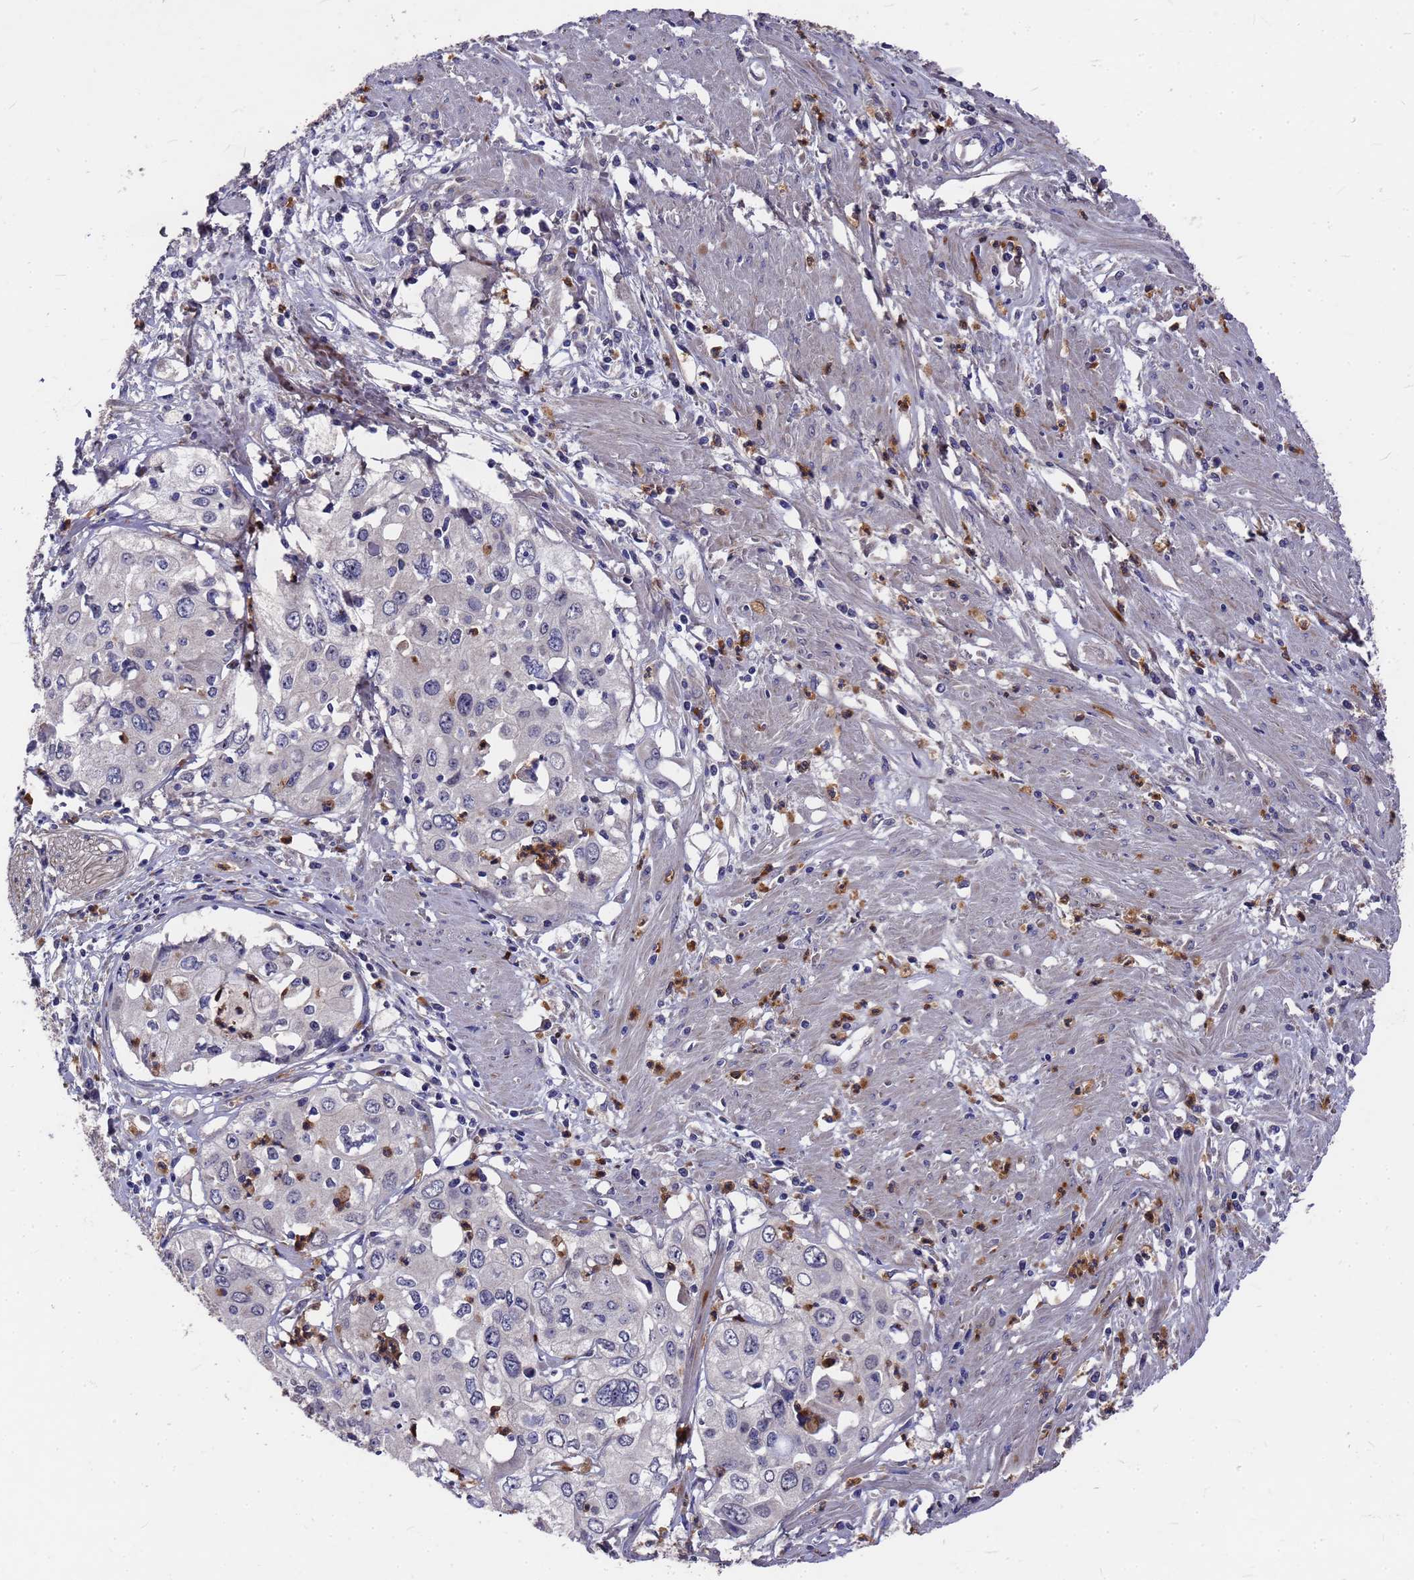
{"staining": {"intensity": "negative", "quantity": "none", "location": "none"}, "tissue": "cervical cancer", "cell_type": "Tumor cells", "image_type": "cancer", "snomed": [{"axis": "morphology", "description": "Squamous cell carcinoma, NOS"}, {"axis": "topography", "description": "Cervix"}], "caption": "High power microscopy photomicrograph of an IHC histopathology image of cervical cancer (squamous cell carcinoma), revealing no significant positivity in tumor cells.", "gene": "ZNF717", "patient": {"sex": "female", "age": 31}}